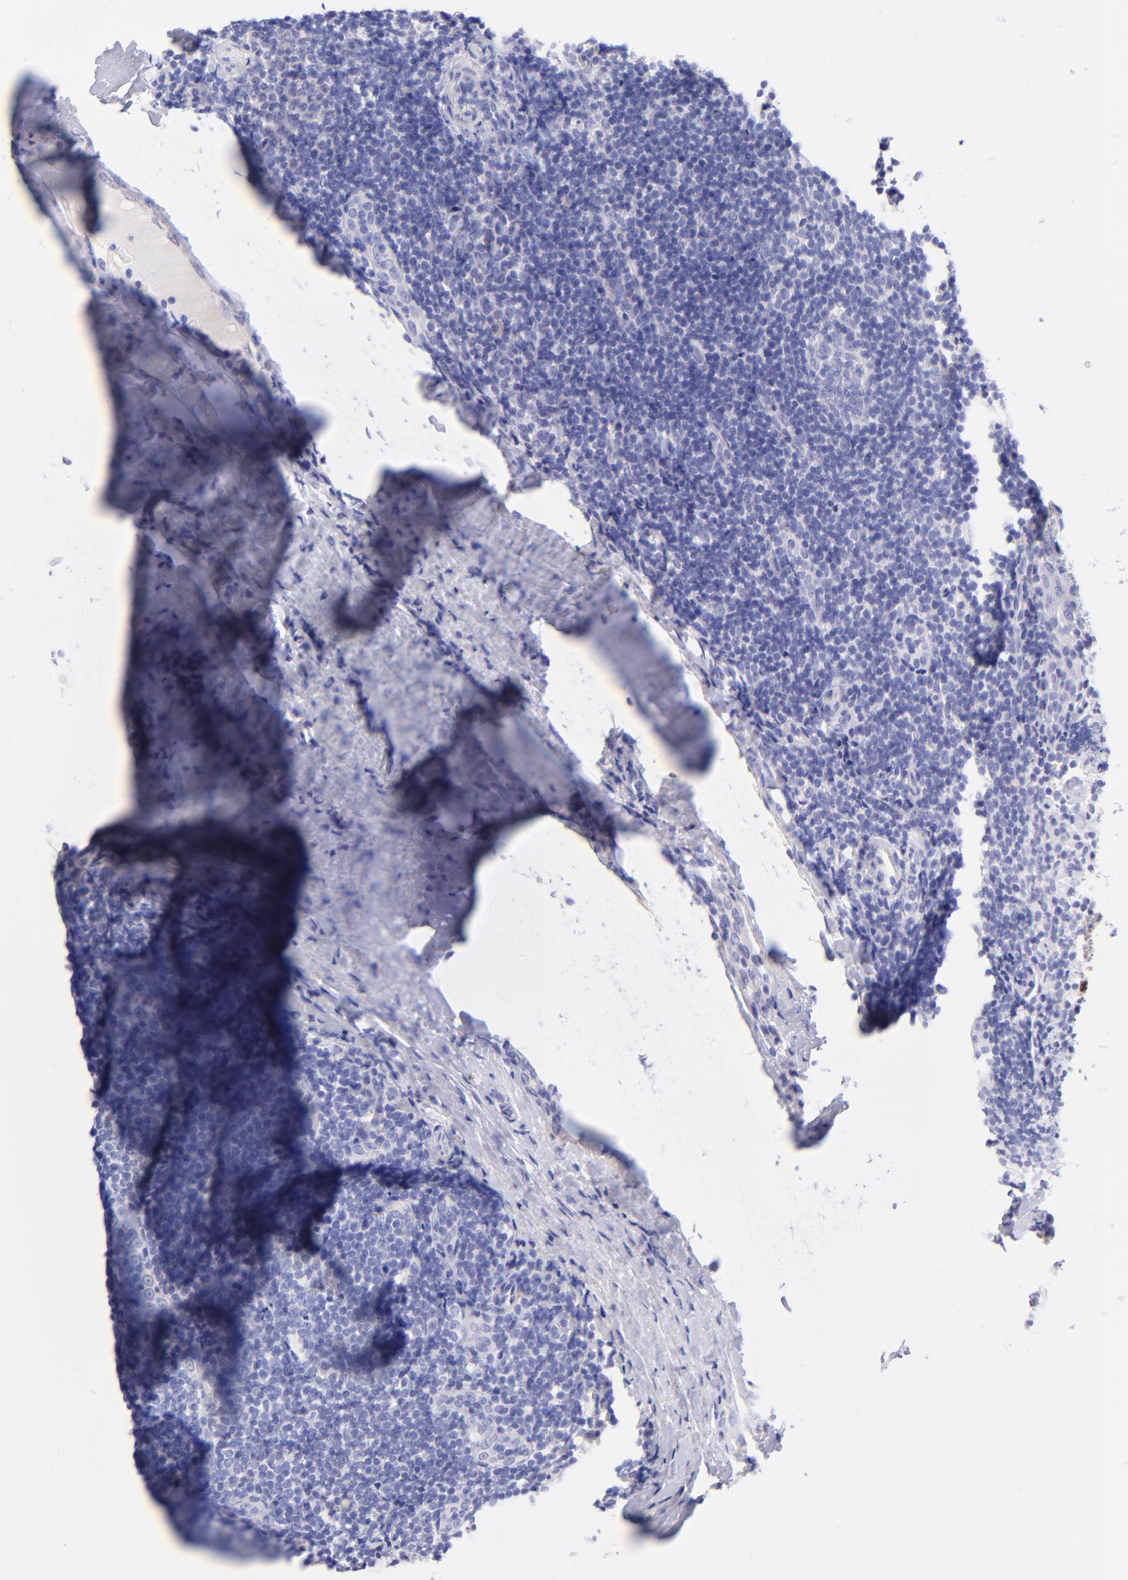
{"staining": {"intensity": "negative", "quantity": "none", "location": "none"}, "tissue": "tonsil", "cell_type": "Non-germinal center cells", "image_type": "normal", "snomed": [{"axis": "morphology", "description": "Normal tissue, NOS"}, {"axis": "topography", "description": "Tonsil"}], "caption": "The photomicrograph reveals no significant expression in non-germinal center cells of tonsil.", "gene": "RAB3B", "patient": {"sex": "male", "age": 31}}